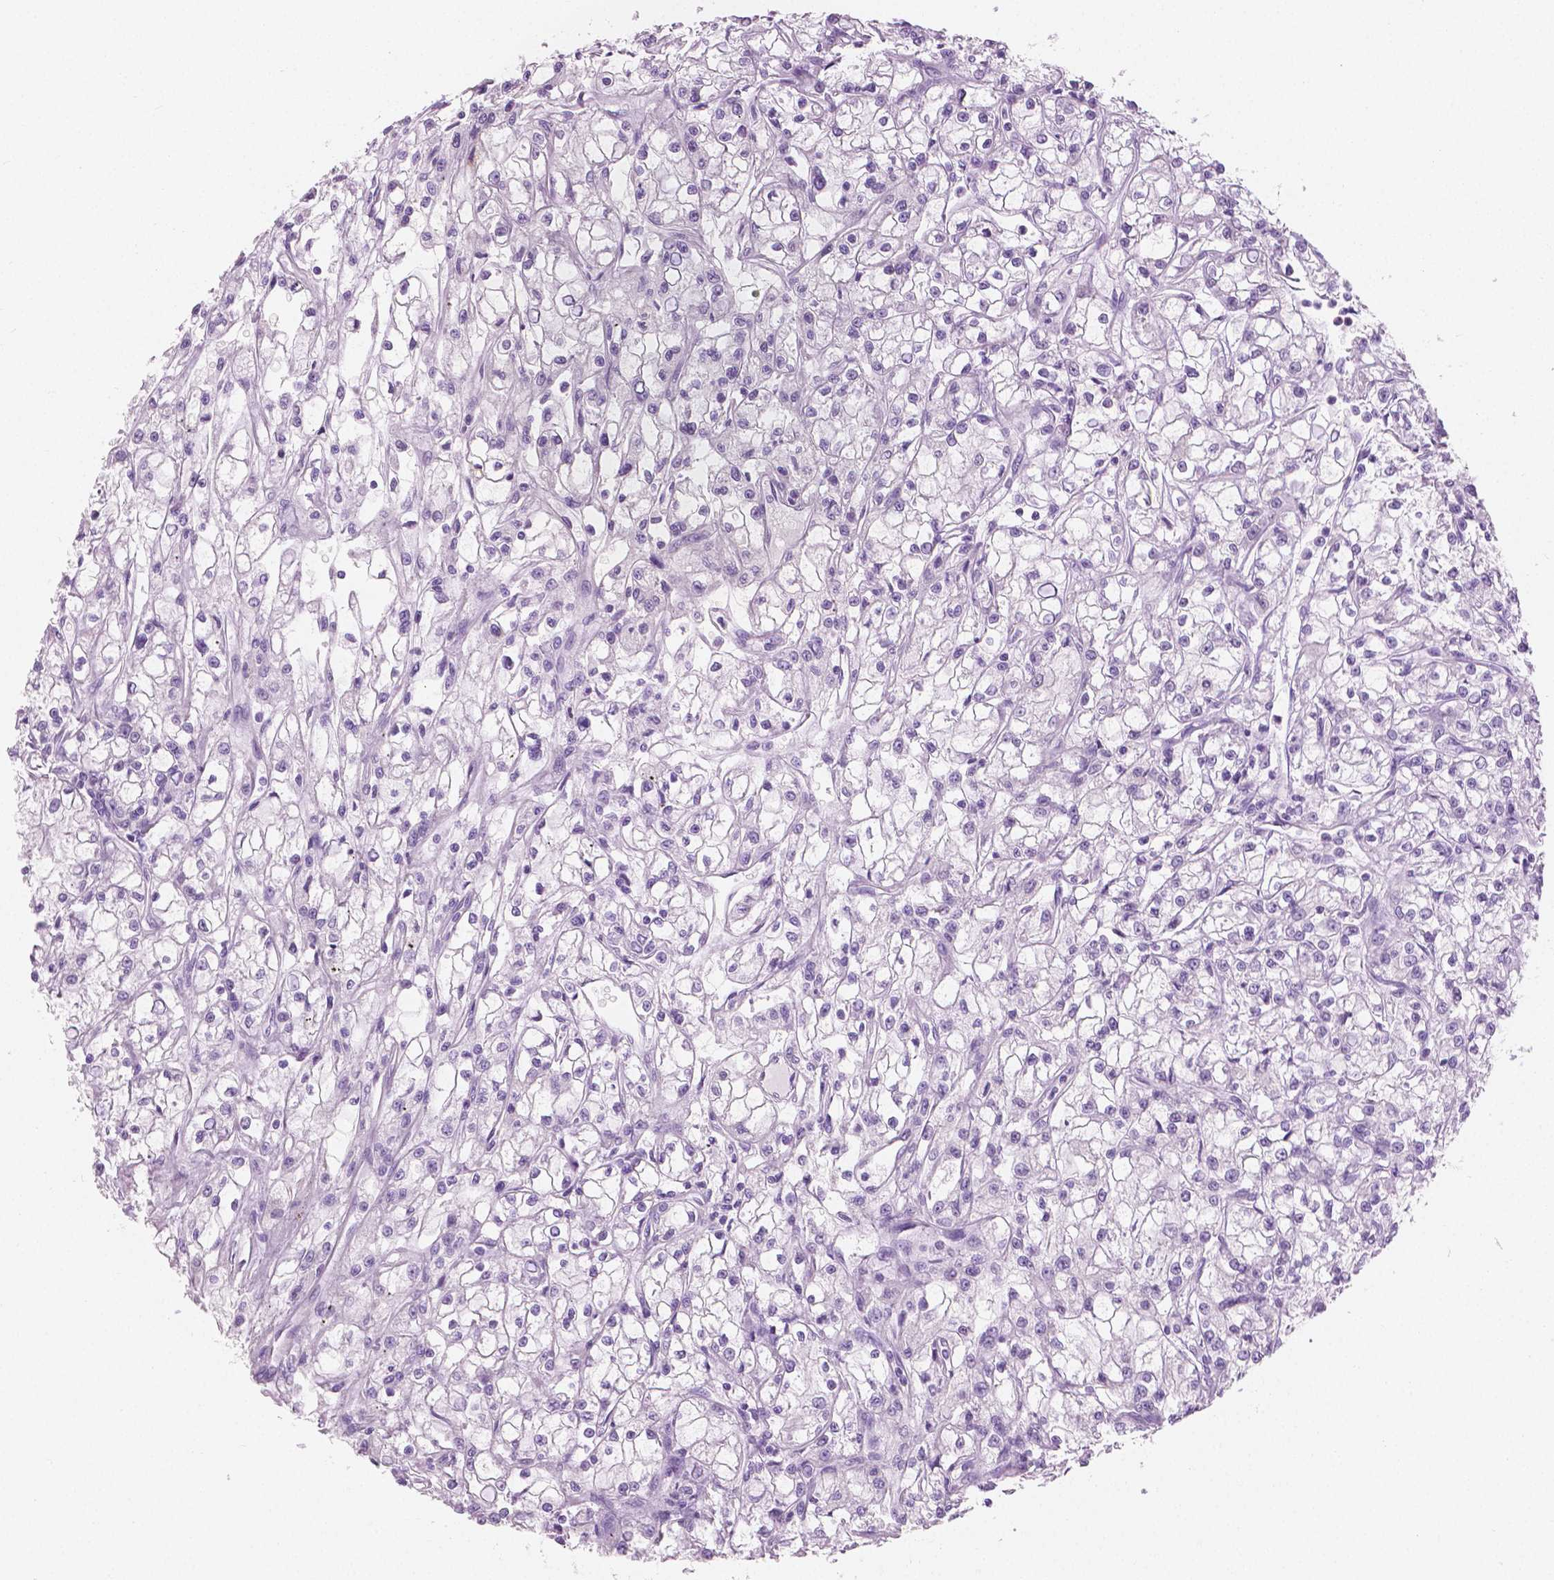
{"staining": {"intensity": "negative", "quantity": "none", "location": "none"}, "tissue": "renal cancer", "cell_type": "Tumor cells", "image_type": "cancer", "snomed": [{"axis": "morphology", "description": "Adenocarcinoma, NOS"}, {"axis": "topography", "description": "Kidney"}], "caption": "IHC photomicrograph of human adenocarcinoma (renal) stained for a protein (brown), which shows no positivity in tumor cells.", "gene": "PLIN4", "patient": {"sex": "female", "age": 59}}